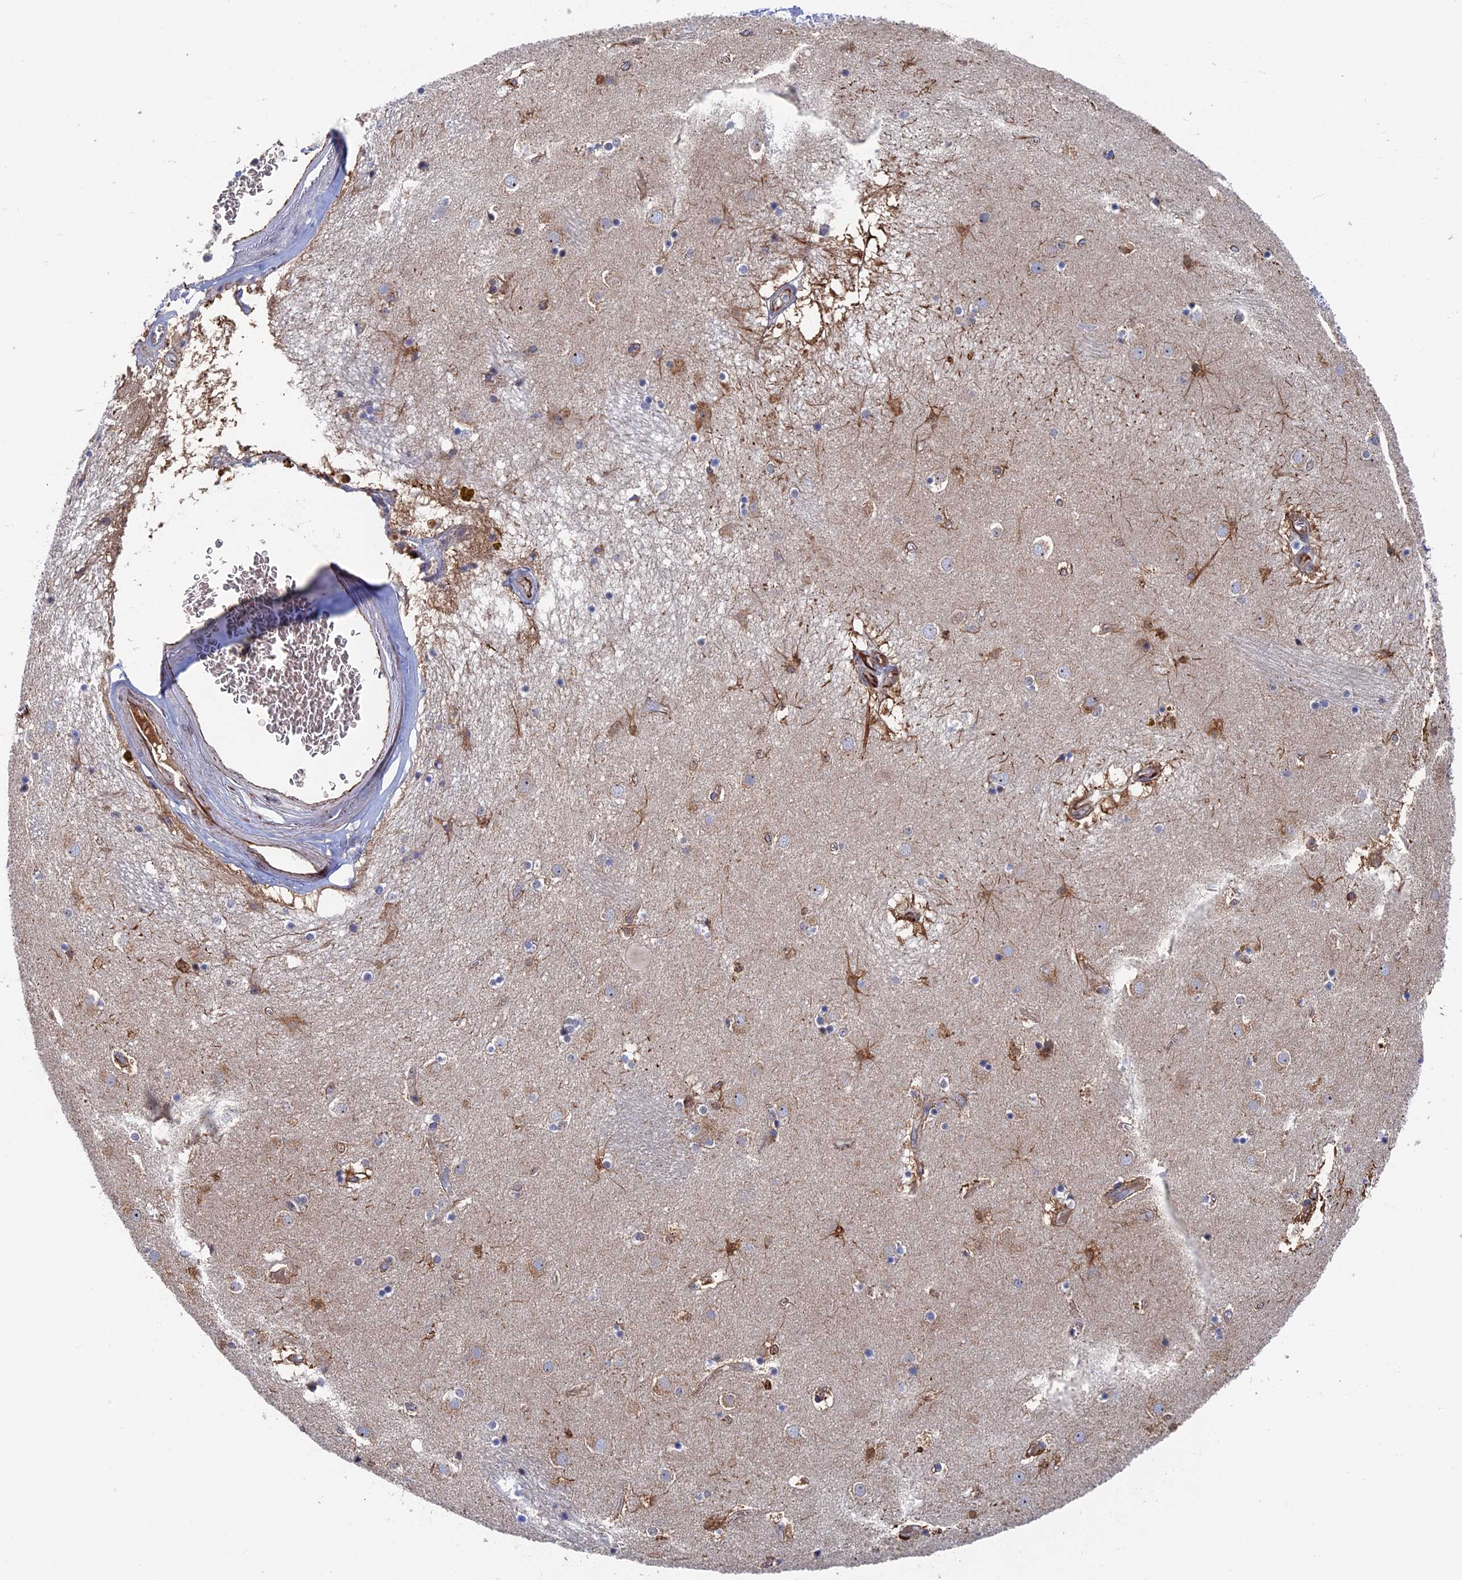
{"staining": {"intensity": "moderate", "quantity": "<25%", "location": "cytoplasmic/membranous"}, "tissue": "caudate", "cell_type": "Glial cells", "image_type": "normal", "snomed": [{"axis": "morphology", "description": "Normal tissue, NOS"}, {"axis": "topography", "description": "Lateral ventricle wall"}], "caption": "This image exhibits benign caudate stained with immunohistochemistry to label a protein in brown. The cytoplasmic/membranous of glial cells show moderate positivity for the protein. Nuclei are counter-stained blue.", "gene": "EXOSC9", "patient": {"sex": "male", "age": 70}}